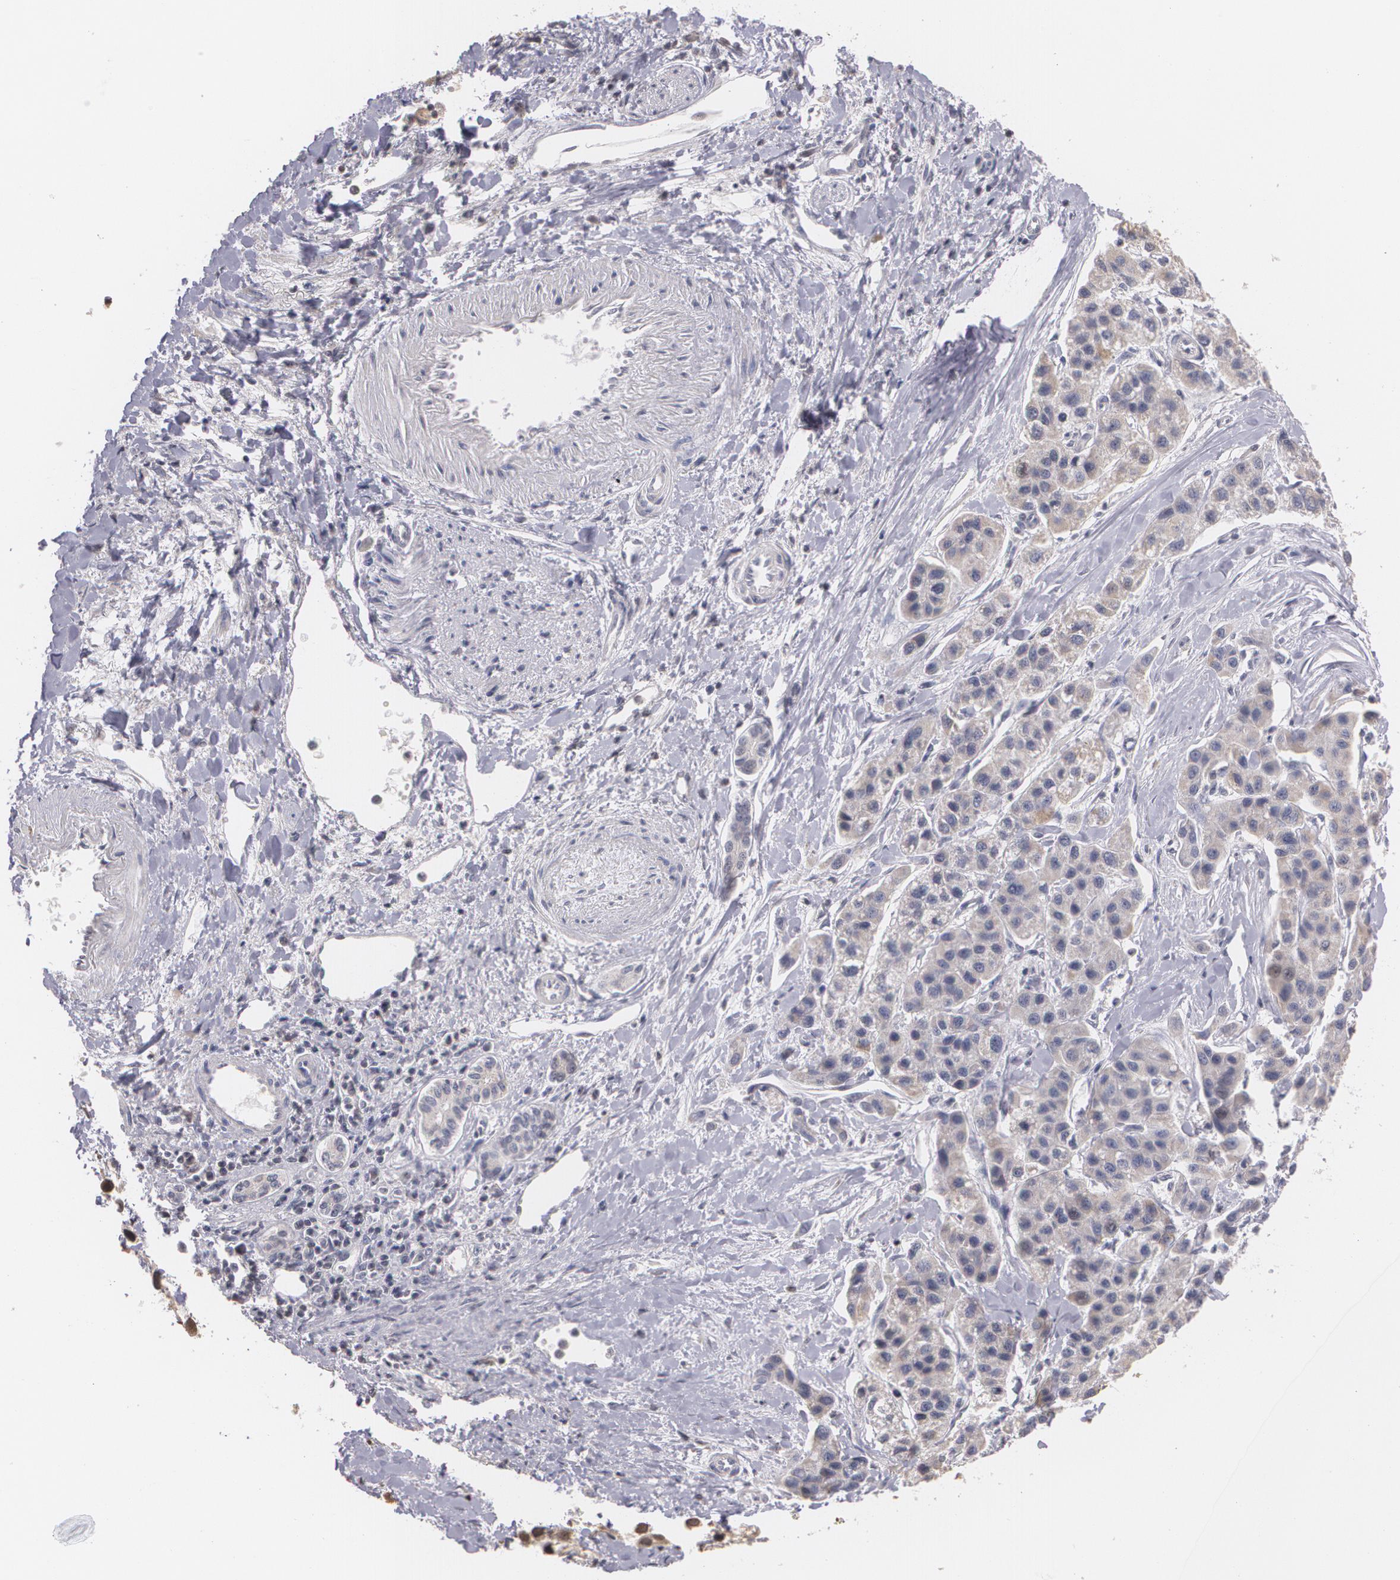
{"staining": {"intensity": "negative", "quantity": "none", "location": "none"}, "tissue": "liver cancer", "cell_type": "Tumor cells", "image_type": "cancer", "snomed": [{"axis": "morphology", "description": "Carcinoma, Hepatocellular, NOS"}, {"axis": "topography", "description": "Liver"}], "caption": "IHC photomicrograph of neoplastic tissue: human hepatocellular carcinoma (liver) stained with DAB exhibits no significant protein expression in tumor cells. The staining is performed using DAB (3,3'-diaminobenzidine) brown chromogen with nuclei counter-stained in using hematoxylin.", "gene": "THRB", "patient": {"sex": "female", "age": 85}}